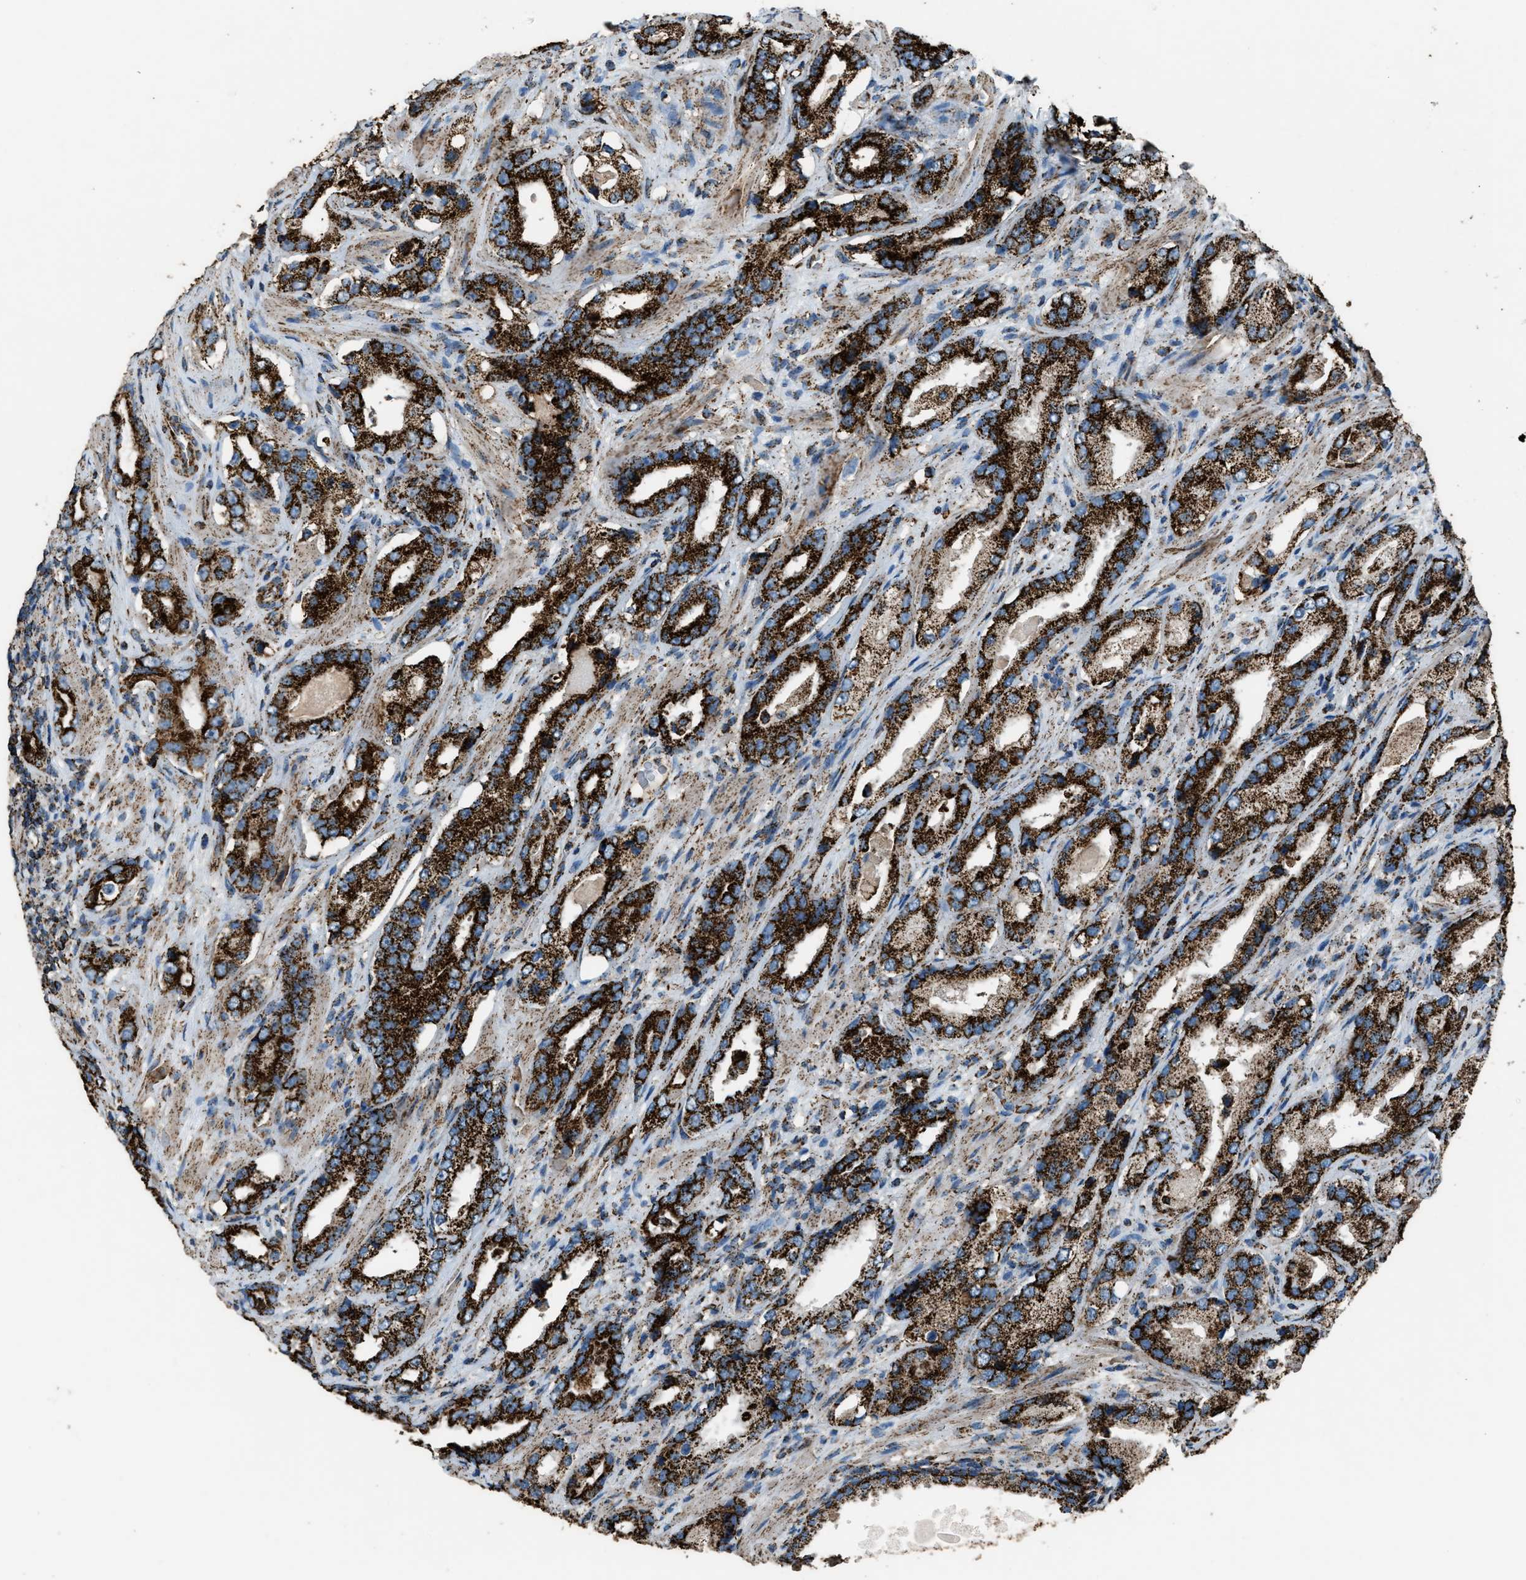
{"staining": {"intensity": "strong", "quantity": ">75%", "location": "cytoplasmic/membranous"}, "tissue": "prostate cancer", "cell_type": "Tumor cells", "image_type": "cancer", "snomed": [{"axis": "morphology", "description": "Adenocarcinoma, High grade"}, {"axis": "topography", "description": "Prostate"}], "caption": "A micrograph of human prostate cancer stained for a protein displays strong cytoplasmic/membranous brown staining in tumor cells.", "gene": "MDH2", "patient": {"sex": "male", "age": 63}}